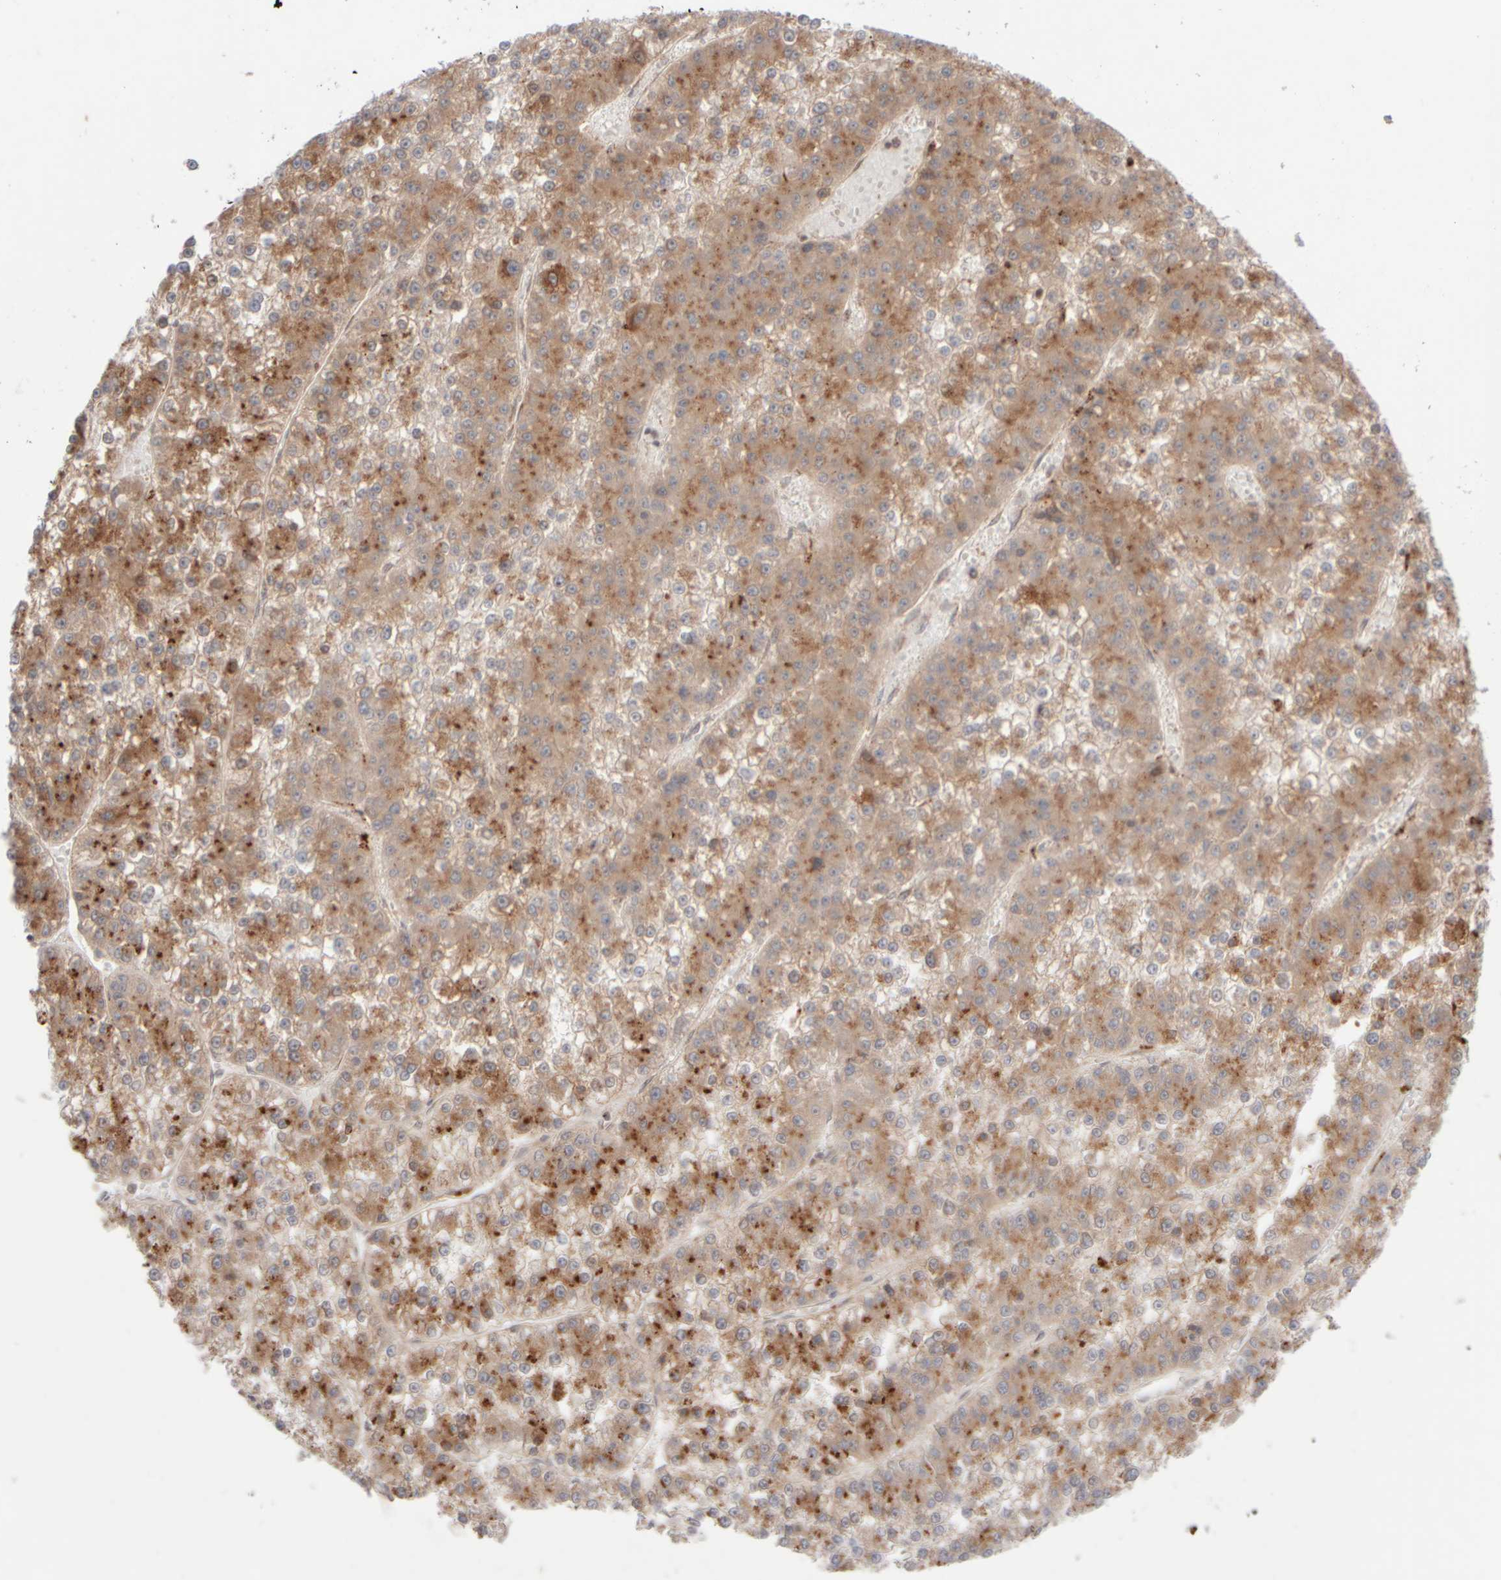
{"staining": {"intensity": "moderate", "quantity": ">75%", "location": "cytoplasmic/membranous"}, "tissue": "liver cancer", "cell_type": "Tumor cells", "image_type": "cancer", "snomed": [{"axis": "morphology", "description": "Carcinoma, Hepatocellular, NOS"}, {"axis": "topography", "description": "Liver"}], "caption": "Brown immunohistochemical staining in human liver hepatocellular carcinoma exhibits moderate cytoplasmic/membranous expression in approximately >75% of tumor cells.", "gene": "GCN1", "patient": {"sex": "female", "age": 73}}